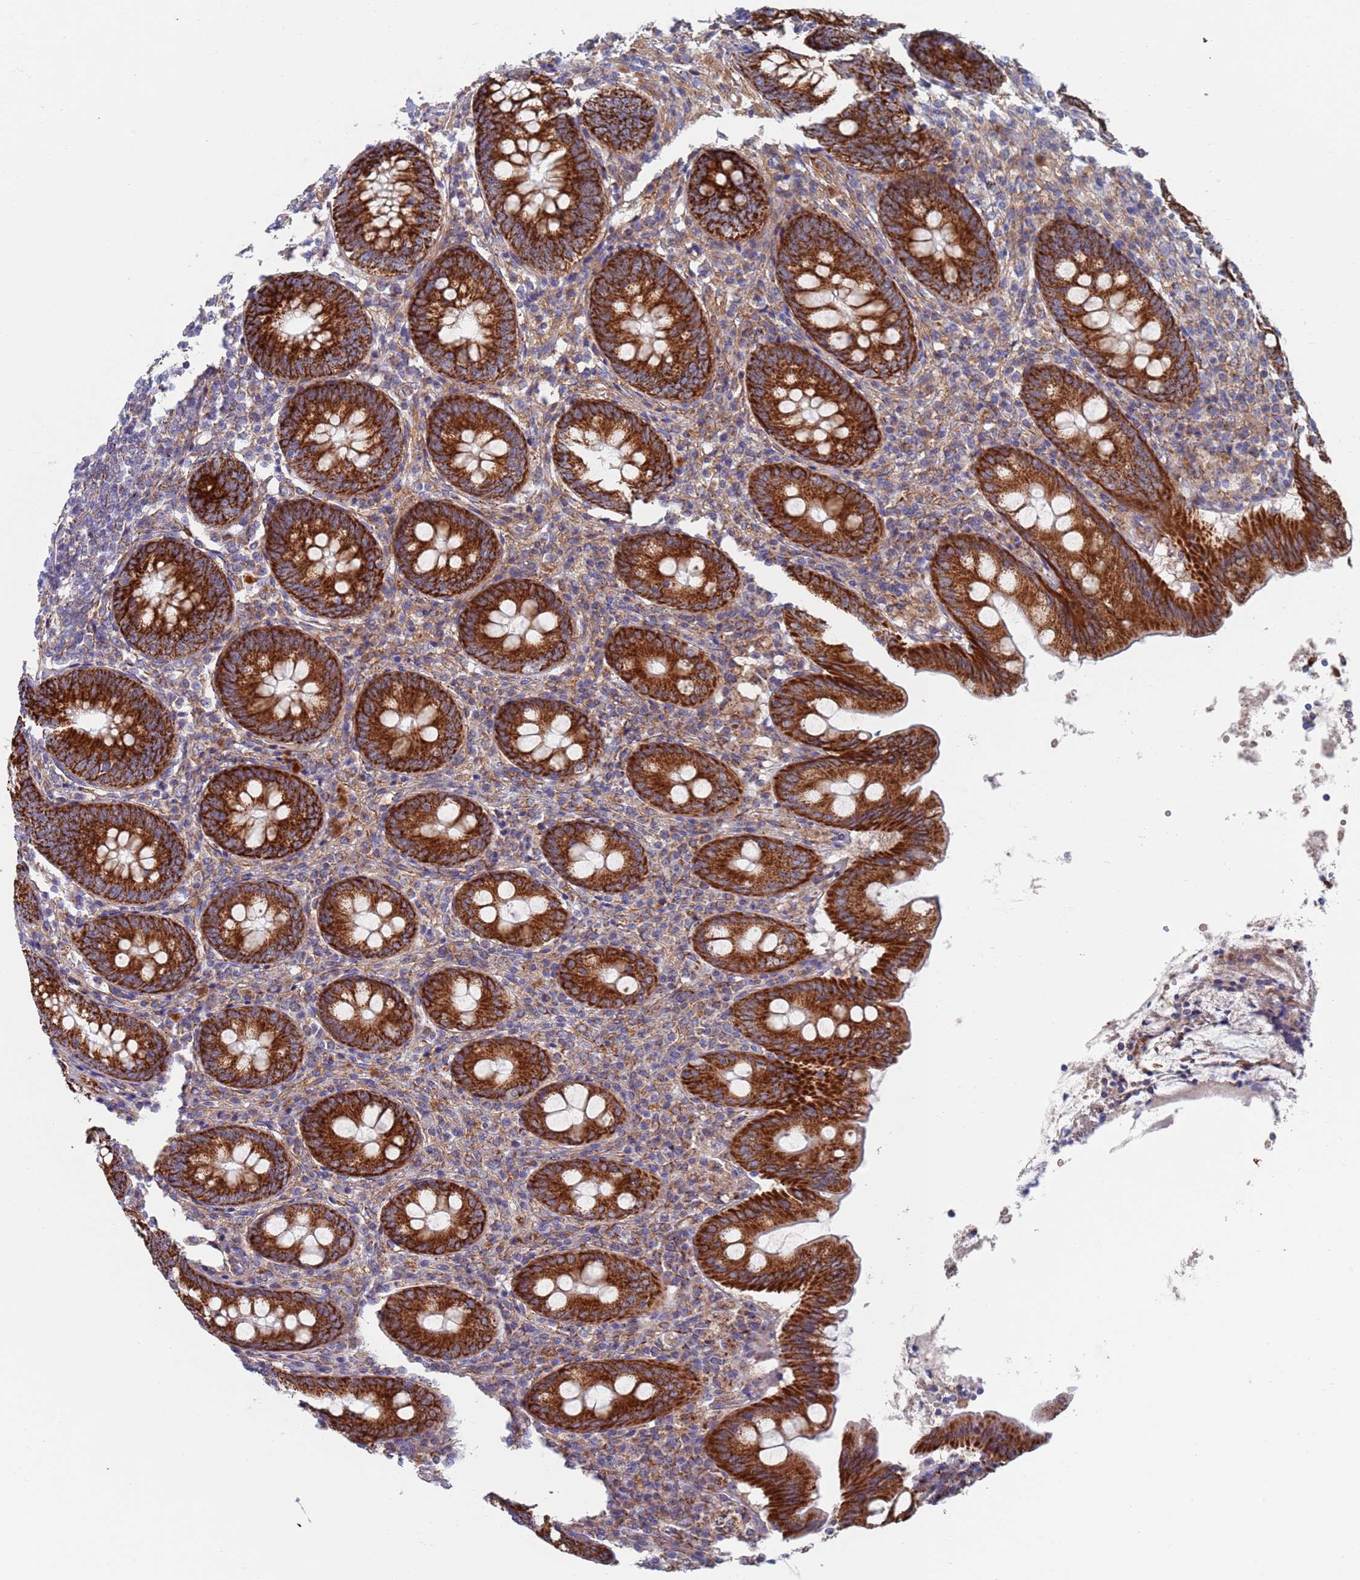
{"staining": {"intensity": "strong", "quantity": ">75%", "location": "cytoplasmic/membranous"}, "tissue": "appendix", "cell_type": "Glandular cells", "image_type": "normal", "snomed": [{"axis": "morphology", "description": "Normal tissue, NOS"}, {"axis": "topography", "description": "Appendix"}], "caption": "Strong cytoplasmic/membranous positivity for a protein is seen in about >75% of glandular cells of benign appendix using immunohistochemistry.", "gene": "CHCHD6", "patient": {"sex": "female", "age": 54}}